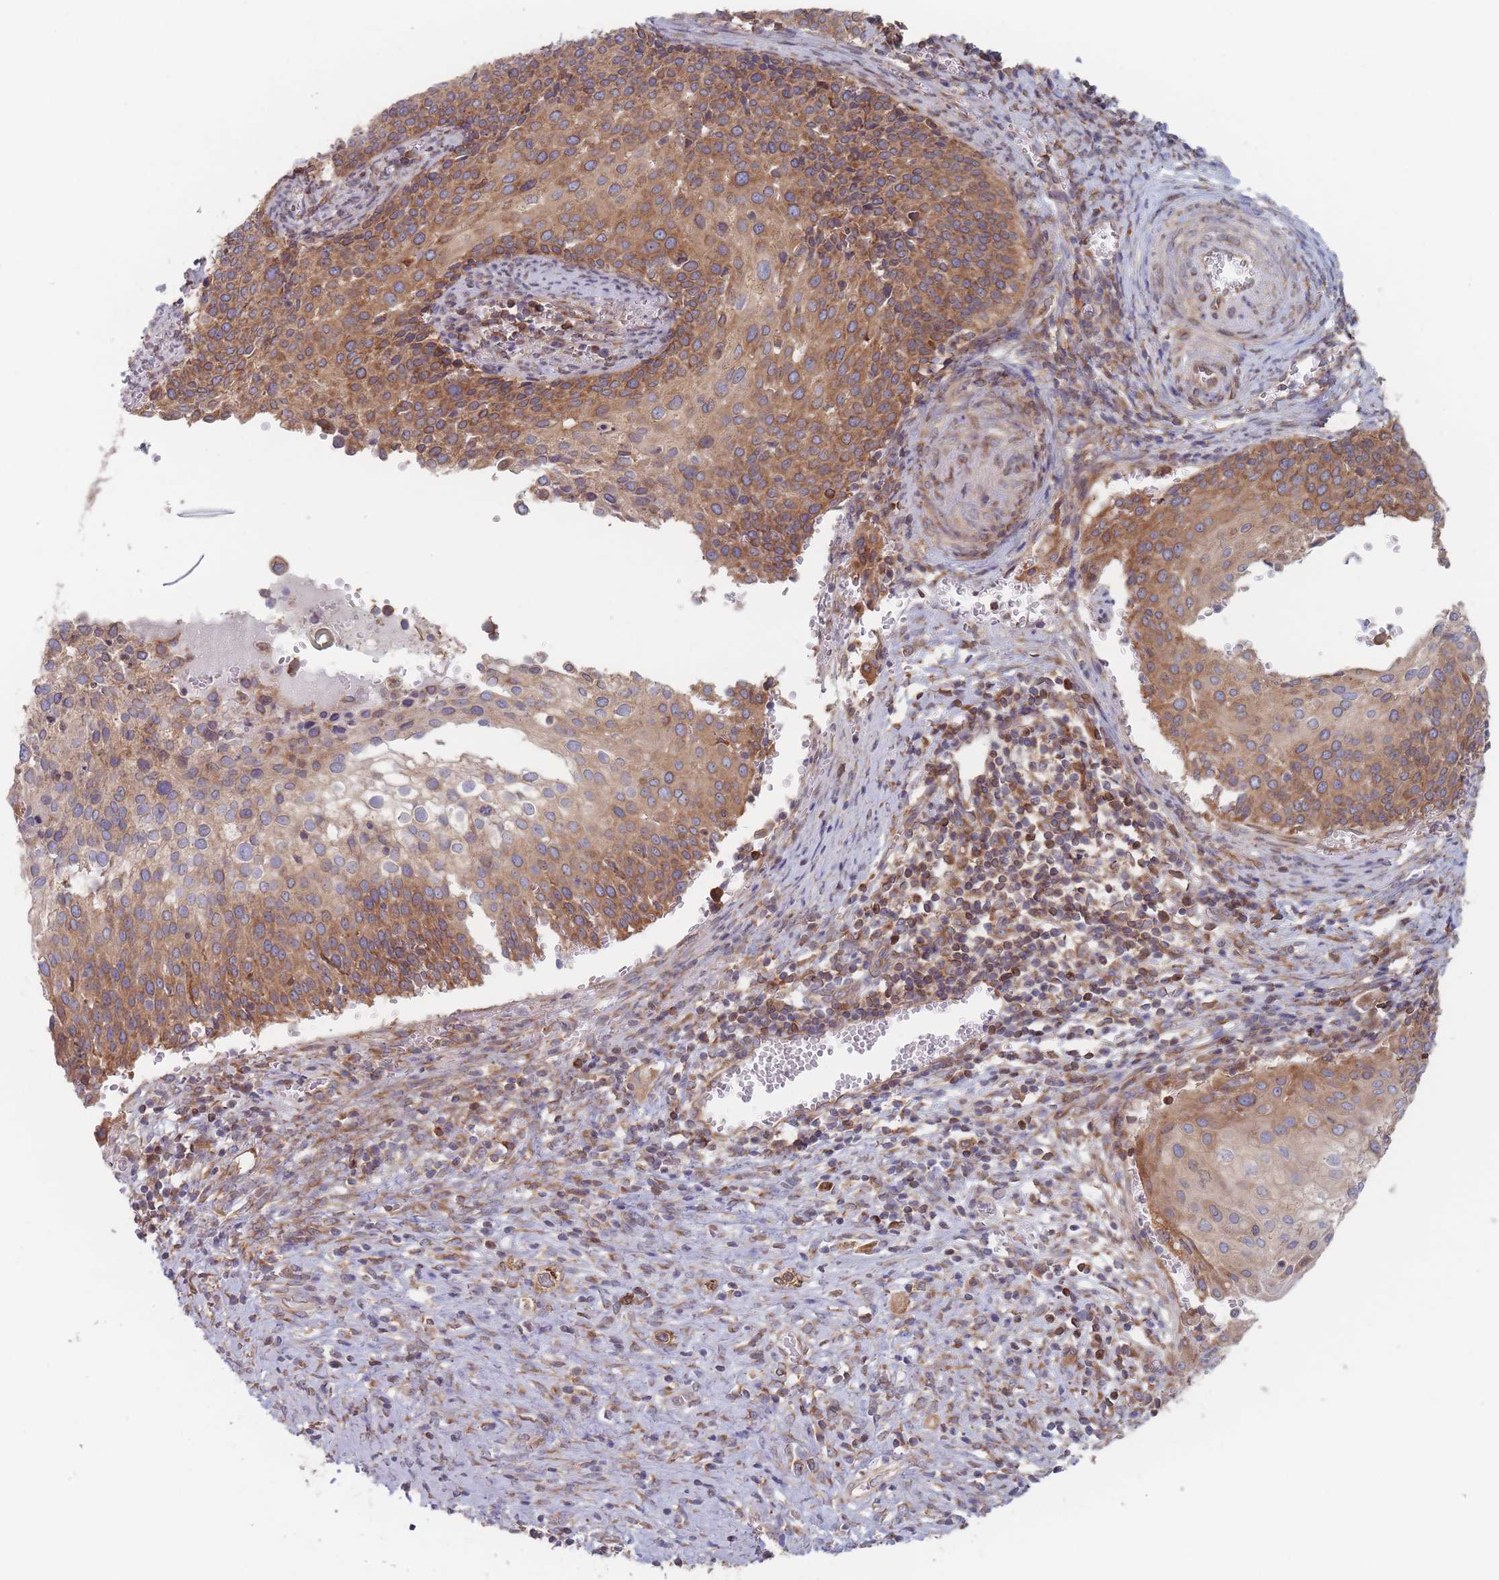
{"staining": {"intensity": "moderate", "quantity": ">75%", "location": "cytoplasmic/membranous"}, "tissue": "cervical cancer", "cell_type": "Tumor cells", "image_type": "cancer", "snomed": [{"axis": "morphology", "description": "Squamous cell carcinoma, NOS"}, {"axis": "topography", "description": "Cervix"}], "caption": "Brown immunohistochemical staining in cervical squamous cell carcinoma reveals moderate cytoplasmic/membranous staining in approximately >75% of tumor cells.", "gene": "KDSR", "patient": {"sex": "female", "age": 44}}